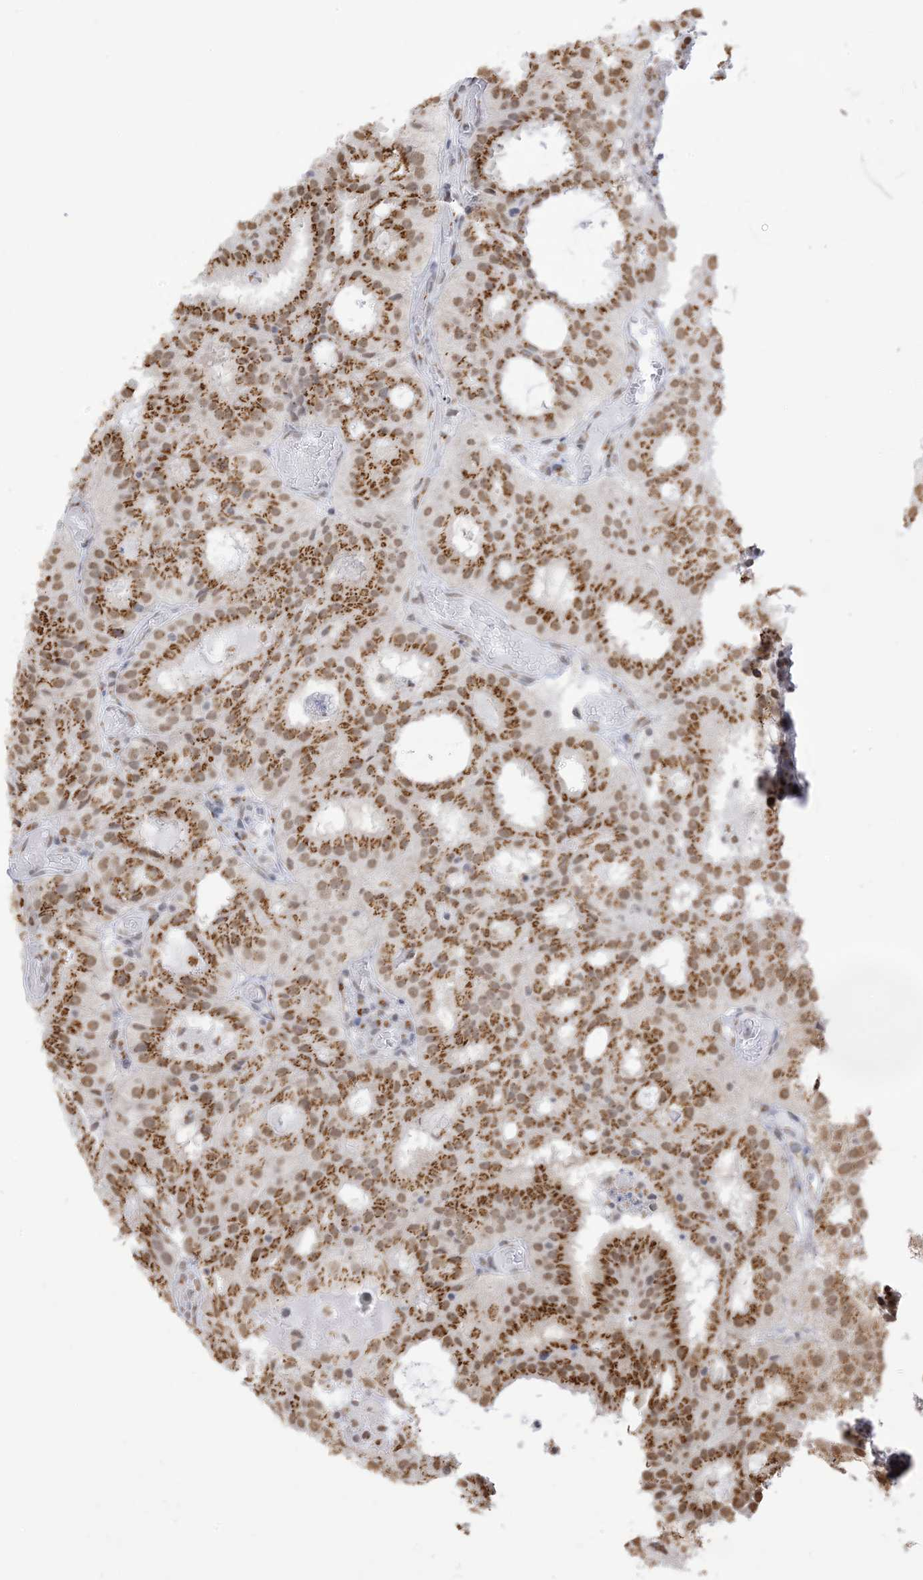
{"staining": {"intensity": "strong", "quantity": ">75%", "location": "cytoplasmic/membranous,nuclear"}, "tissue": "prostate cancer", "cell_type": "Tumor cells", "image_type": "cancer", "snomed": [{"axis": "morphology", "description": "Adenocarcinoma, Medium grade"}, {"axis": "topography", "description": "Prostate"}], "caption": "Immunohistochemical staining of prostate cancer shows high levels of strong cytoplasmic/membranous and nuclear positivity in approximately >75% of tumor cells. (DAB (3,3'-diaminobenzidine) IHC with brightfield microscopy, high magnification).", "gene": "GPR107", "patient": {"sex": "male", "age": 88}}